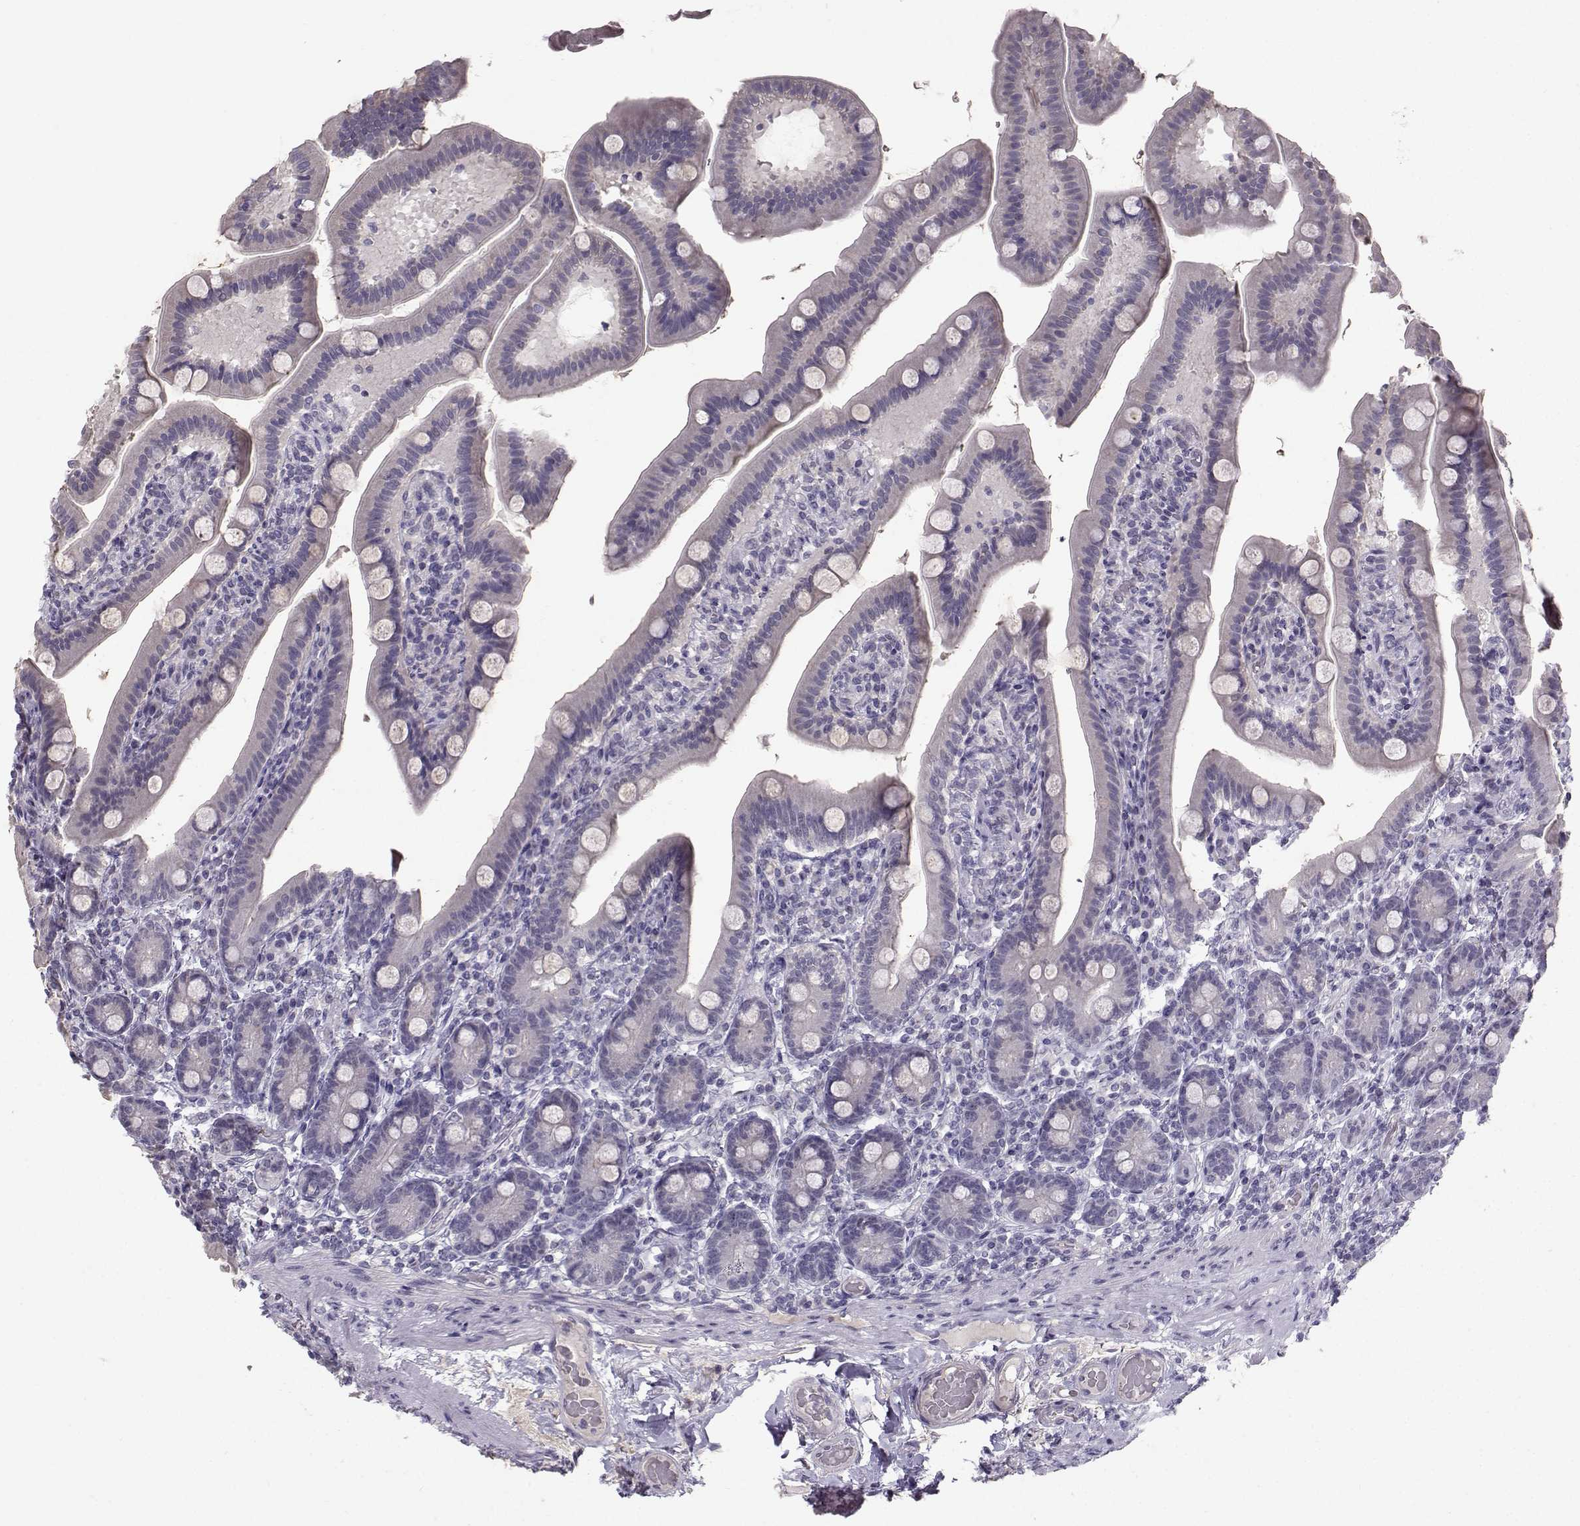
{"staining": {"intensity": "negative", "quantity": "none", "location": "none"}, "tissue": "small intestine", "cell_type": "Glandular cells", "image_type": "normal", "snomed": [{"axis": "morphology", "description": "Normal tissue, NOS"}, {"axis": "topography", "description": "Small intestine"}], "caption": "This micrograph is of benign small intestine stained with immunohistochemistry (IHC) to label a protein in brown with the nuclei are counter-stained blue. There is no positivity in glandular cells.", "gene": "TSPYL5", "patient": {"sex": "male", "age": 66}}